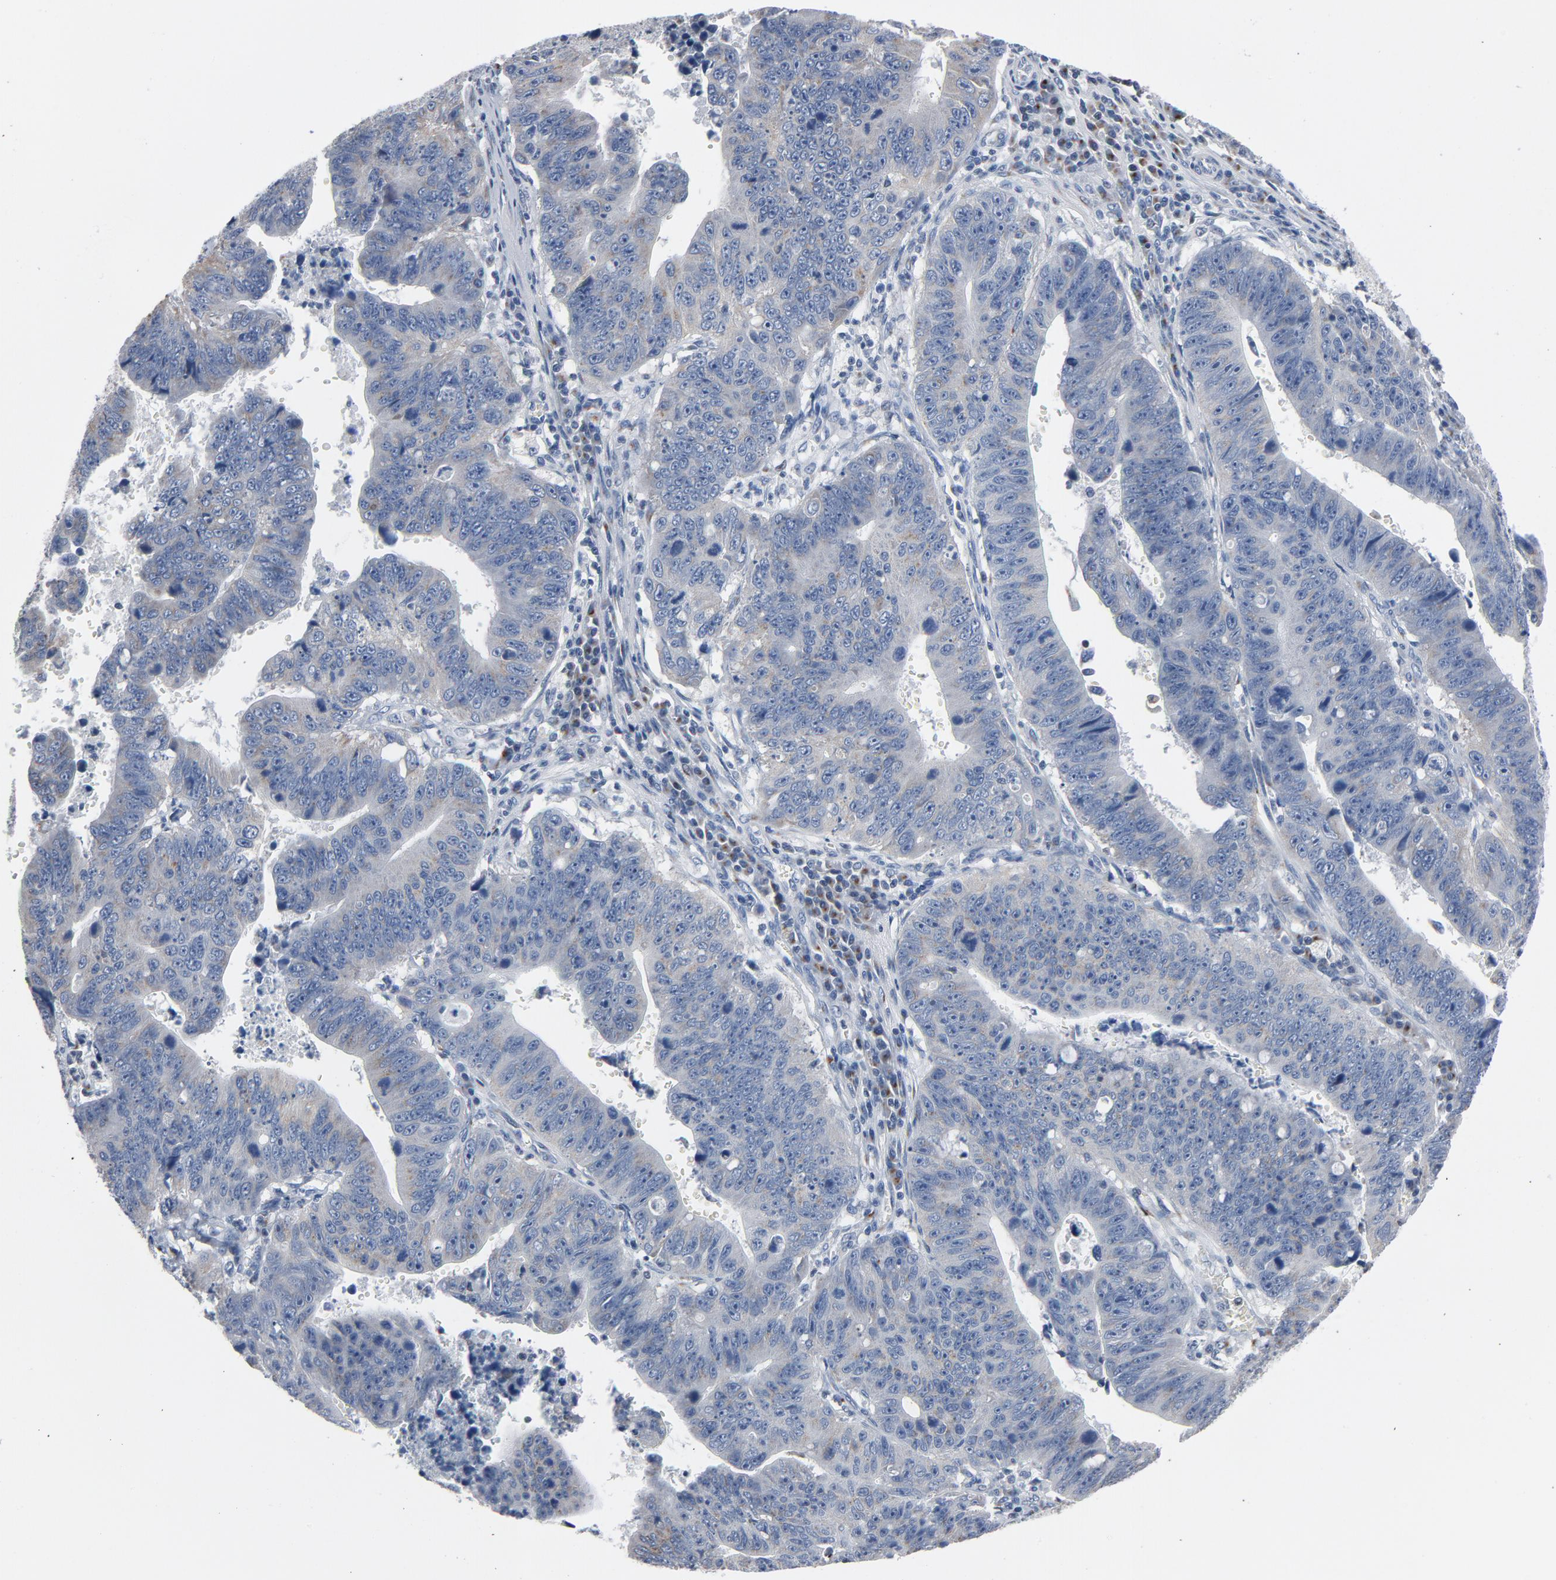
{"staining": {"intensity": "moderate", "quantity": "25%-75%", "location": "cytoplasmic/membranous"}, "tissue": "stomach cancer", "cell_type": "Tumor cells", "image_type": "cancer", "snomed": [{"axis": "morphology", "description": "Adenocarcinoma, NOS"}, {"axis": "topography", "description": "Stomach"}], "caption": "Approximately 25%-75% of tumor cells in stomach cancer (adenocarcinoma) reveal moderate cytoplasmic/membranous protein expression as visualized by brown immunohistochemical staining.", "gene": "YIPF6", "patient": {"sex": "male", "age": 59}}